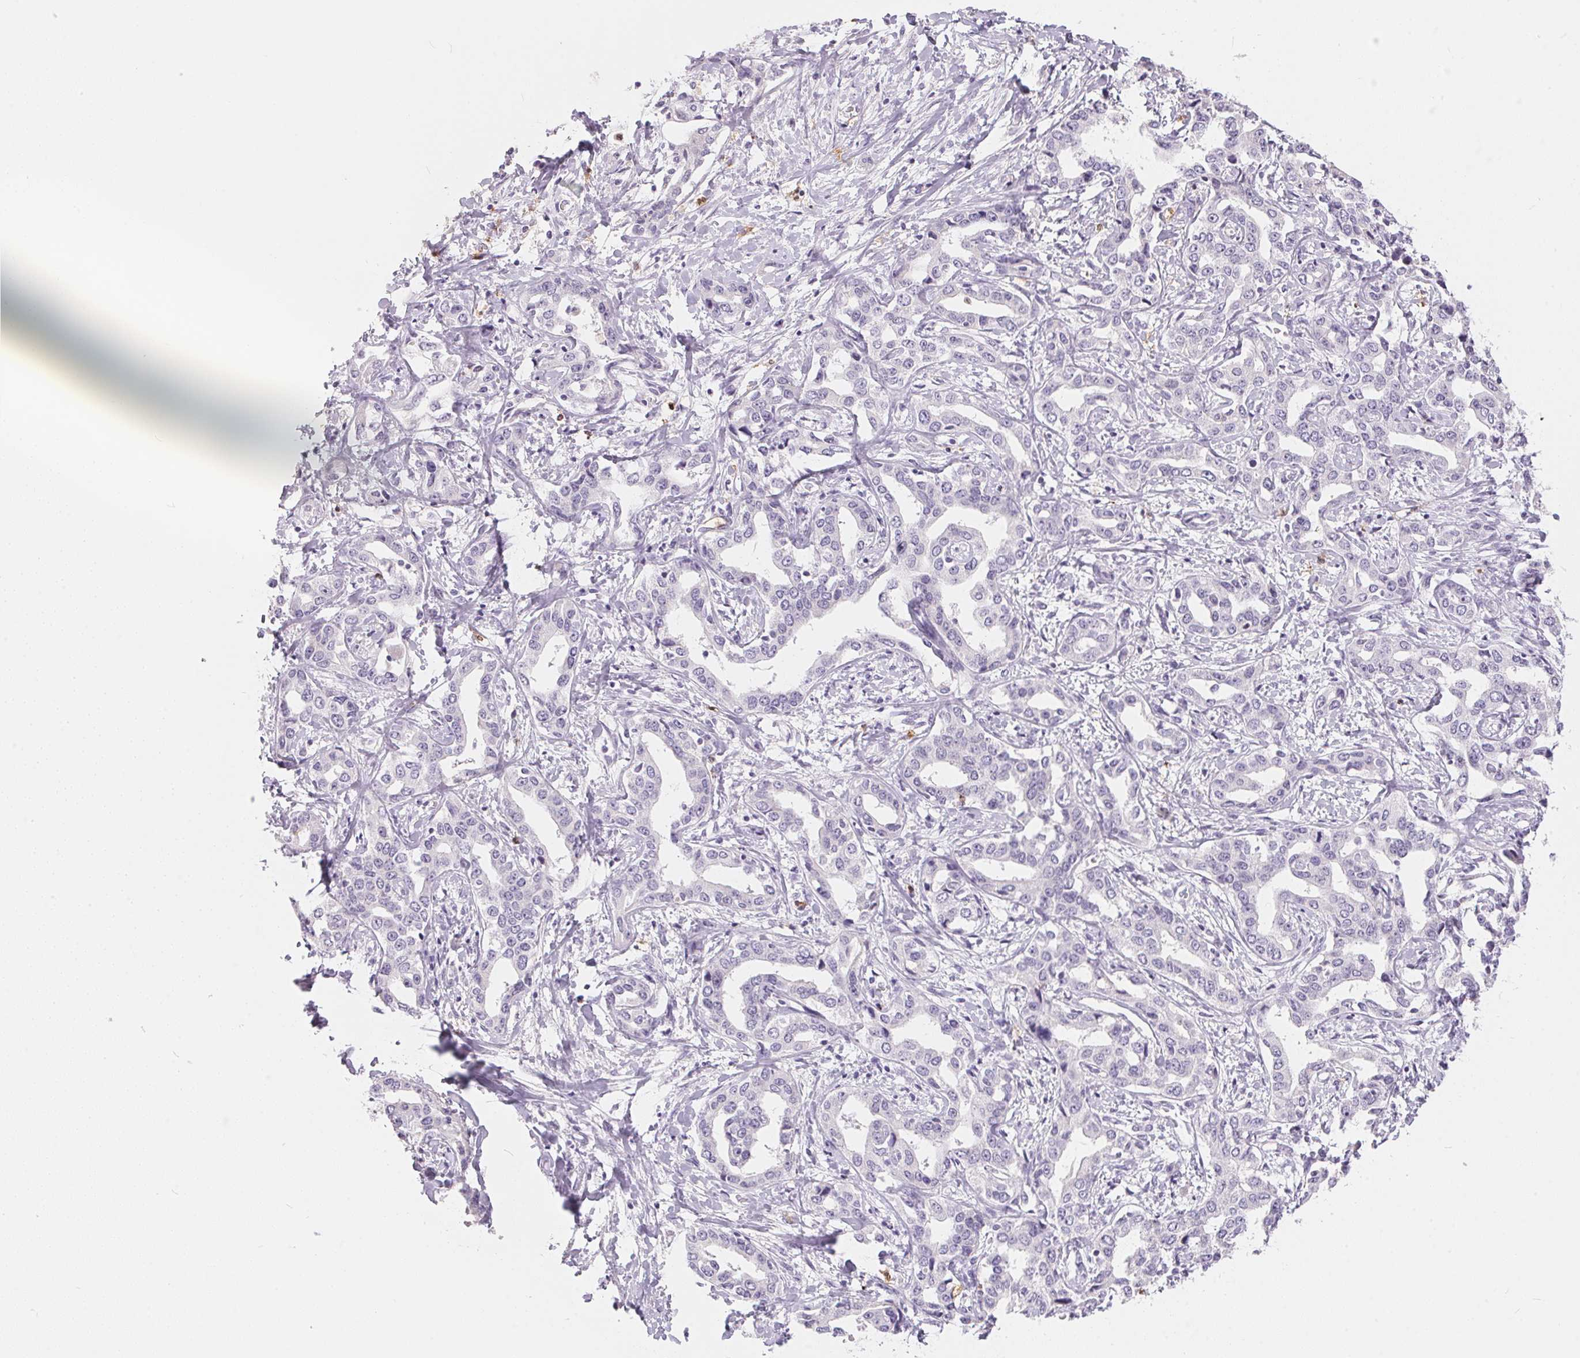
{"staining": {"intensity": "negative", "quantity": "none", "location": "none"}, "tissue": "liver cancer", "cell_type": "Tumor cells", "image_type": "cancer", "snomed": [{"axis": "morphology", "description": "Cholangiocarcinoma"}, {"axis": "topography", "description": "Liver"}], "caption": "DAB (3,3'-diaminobenzidine) immunohistochemical staining of human cholangiocarcinoma (liver) exhibits no significant staining in tumor cells.", "gene": "SERPINB1", "patient": {"sex": "male", "age": 59}}